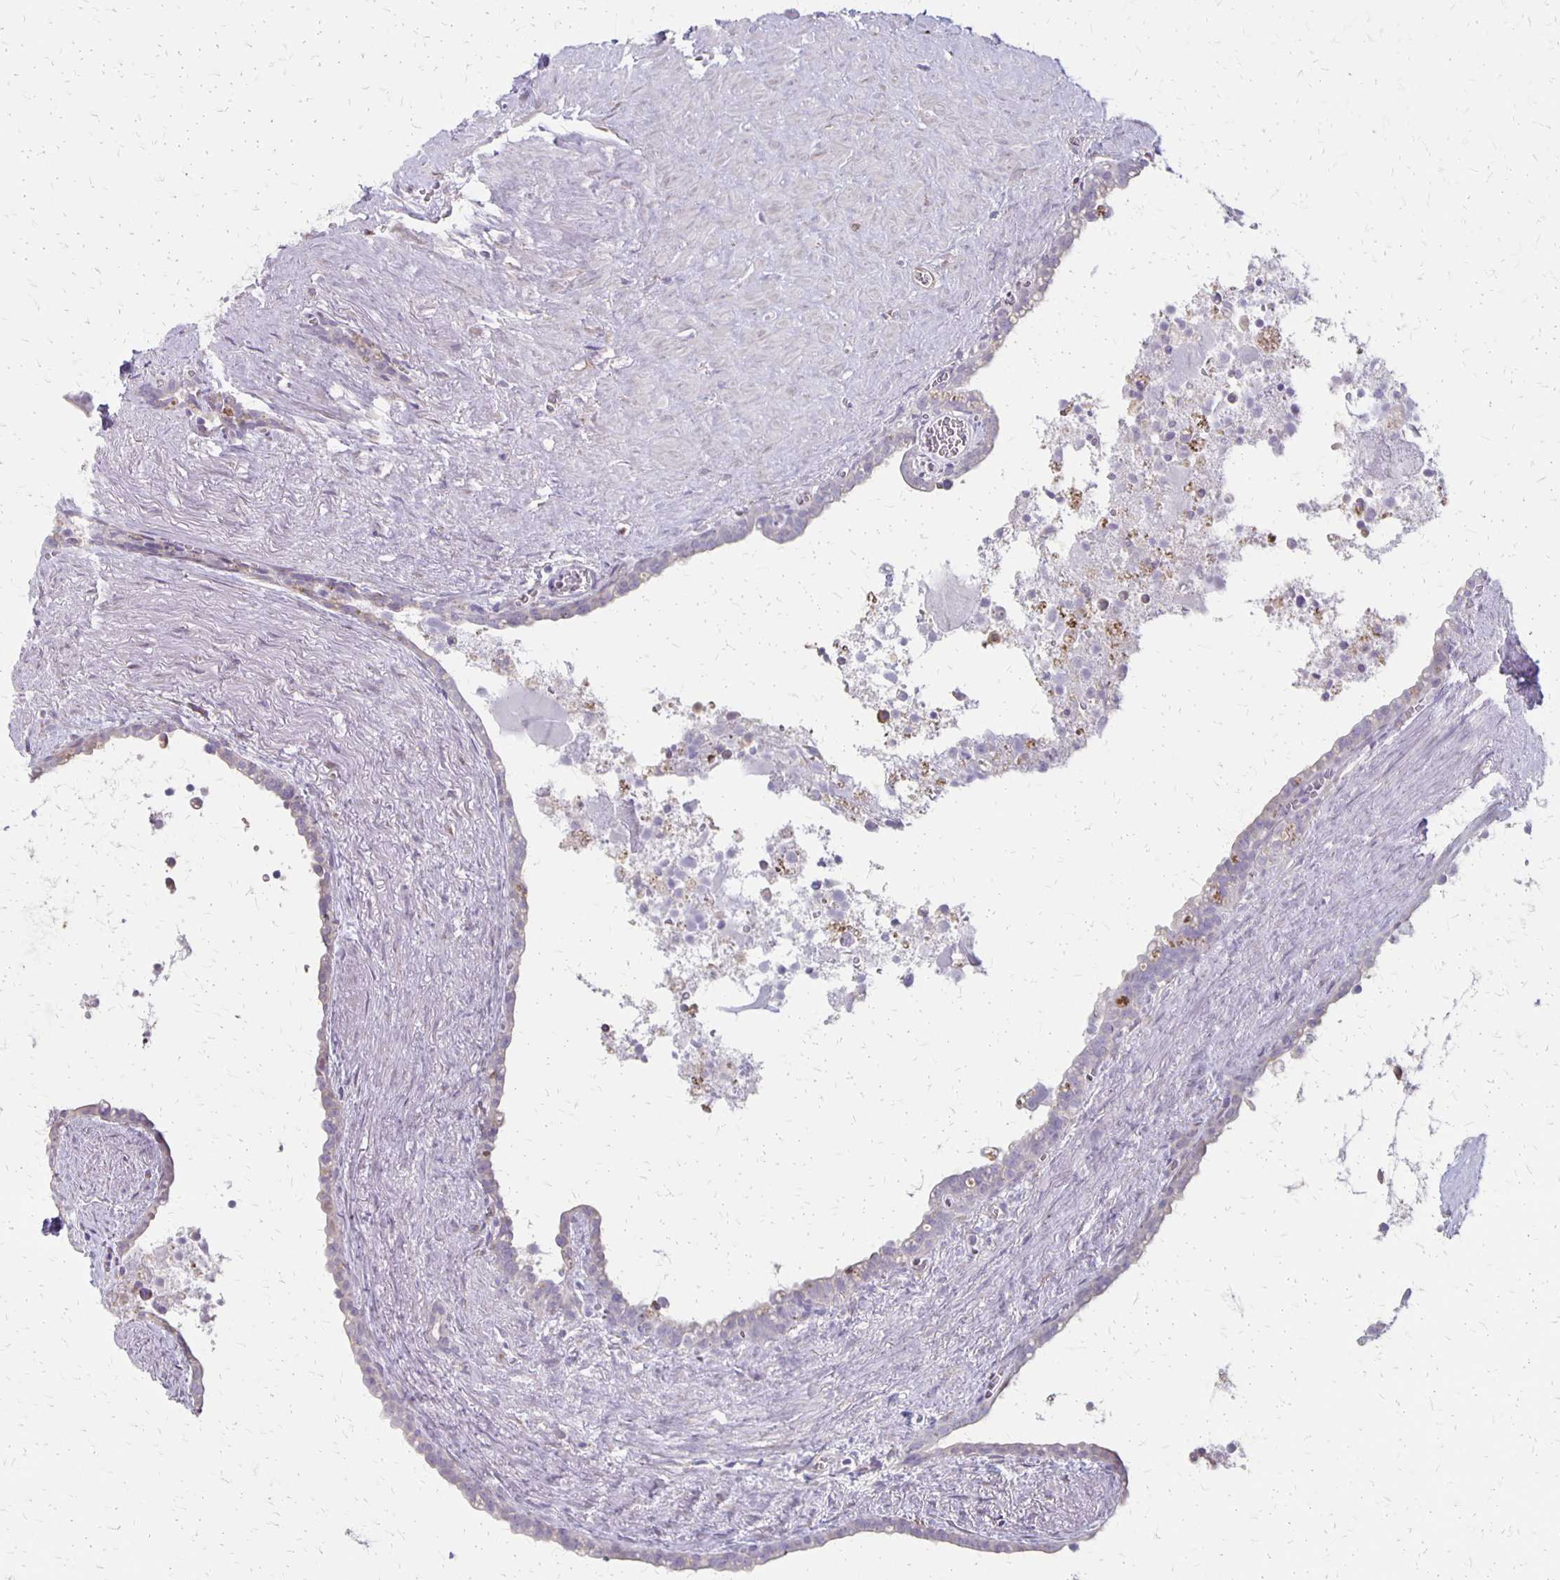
{"staining": {"intensity": "negative", "quantity": "none", "location": "none"}, "tissue": "seminal vesicle", "cell_type": "Glandular cells", "image_type": "normal", "snomed": [{"axis": "morphology", "description": "Normal tissue, NOS"}, {"axis": "topography", "description": "Seminal veicle"}], "caption": "Immunohistochemistry (IHC) of normal human seminal vesicle reveals no expression in glandular cells. The staining is performed using DAB (3,3'-diaminobenzidine) brown chromogen with nuclei counter-stained in using hematoxylin.", "gene": "HOMER1", "patient": {"sex": "male", "age": 76}}